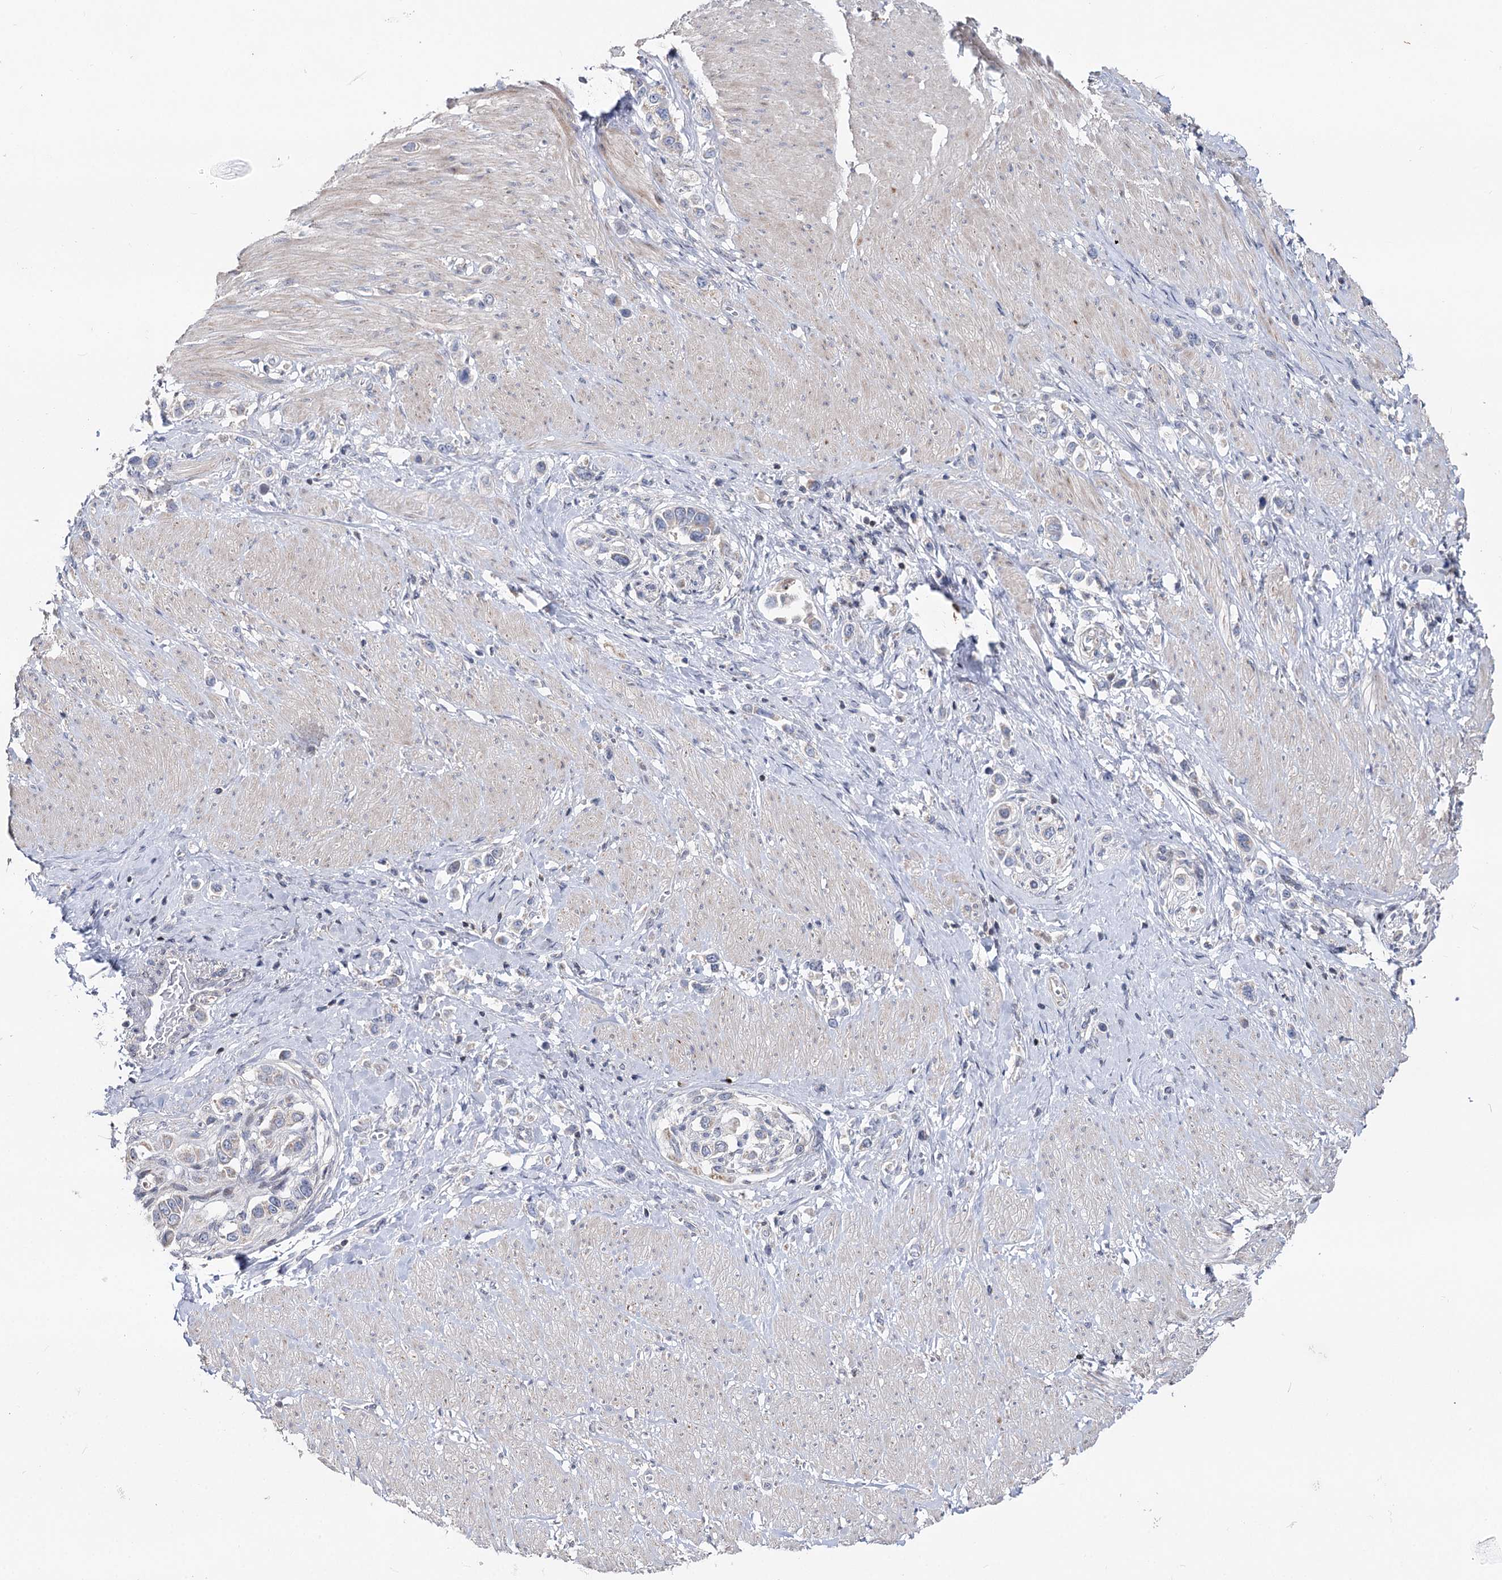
{"staining": {"intensity": "negative", "quantity": "none", "location": "none"}, "tissue": "stomach cancer", "cell_type": "Tumor cells", "image_type": "cancer", "snomed": [{"axis": "morphology", "description": "Normal tissue, NOS"}, {"axis": "morphology", "description": "Adenocarcinoma, NOS"}, {"axis": "topography", "description": "Stomach, upper"}, {"axis": "topography", "description": "Stomach"}], "caption": "IHC of human stomach cancer (adenocarcinoma) displays no expression in tumor cells.", "gene": "PTGR1", "patient": {"sex": "female", "age": 65}}